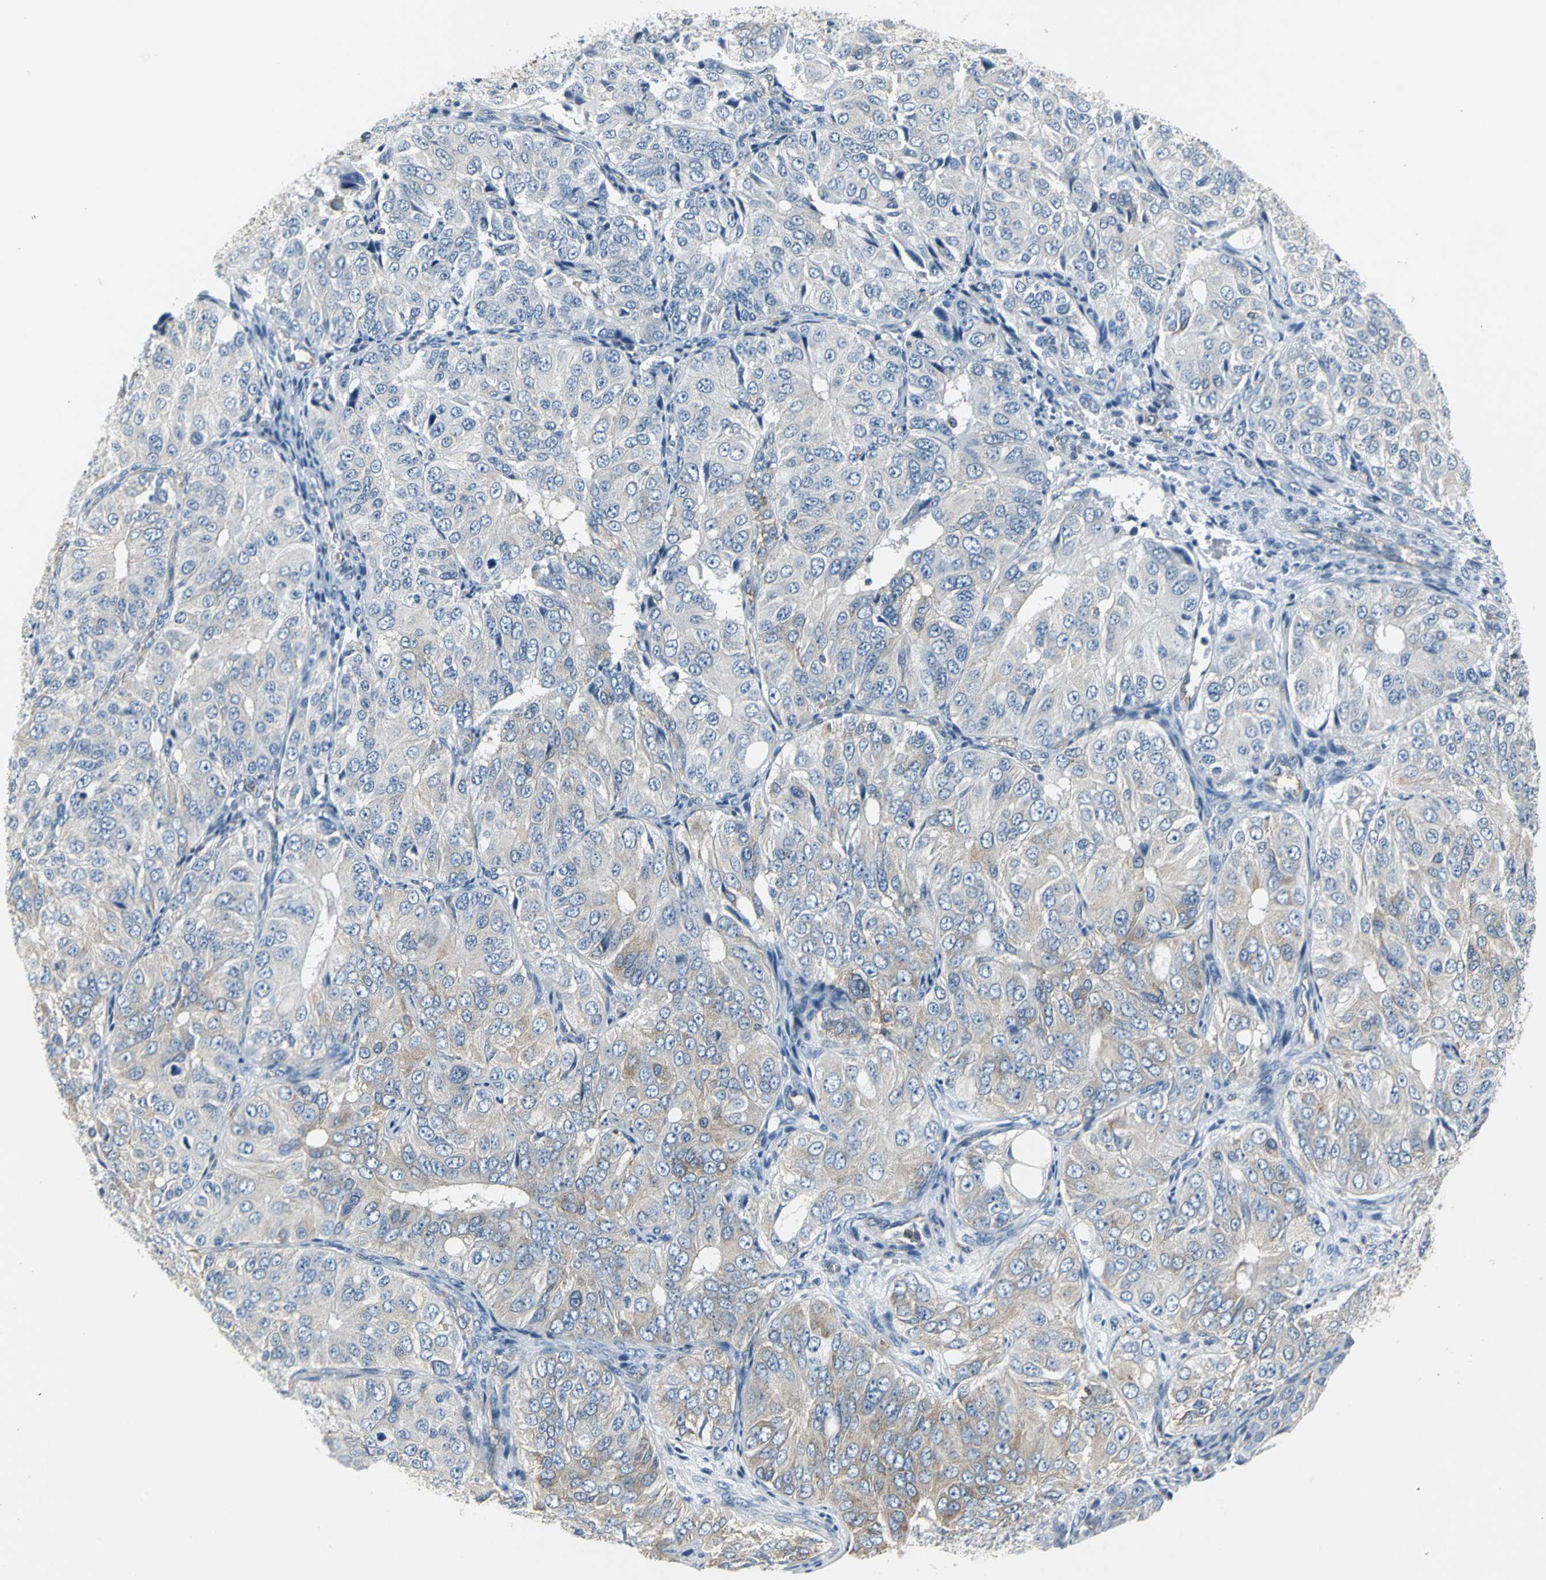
{"staining": {"intensity": "weak", "quantity": "25%-75%", "location": "cytoplasmic/membranous"}, "tissue": "ovarian cancer", "cell_type": "Tumor cells", "image_type": "cancer", "snomed": [{"axis": "morphology", "description": "Carcinoma, endometroid"}, {"axis": "topography", "description": "Ovary"}], "caption": "Weak cytoplasmic/membranous staining for a protein is identified in about 25%-75% of tumor cells of ovarian endometroid carcinoma using immunohistochemistry (IHC).", "gene": "IQGAP2", "patient": {"sex": "female", "age": 51}}